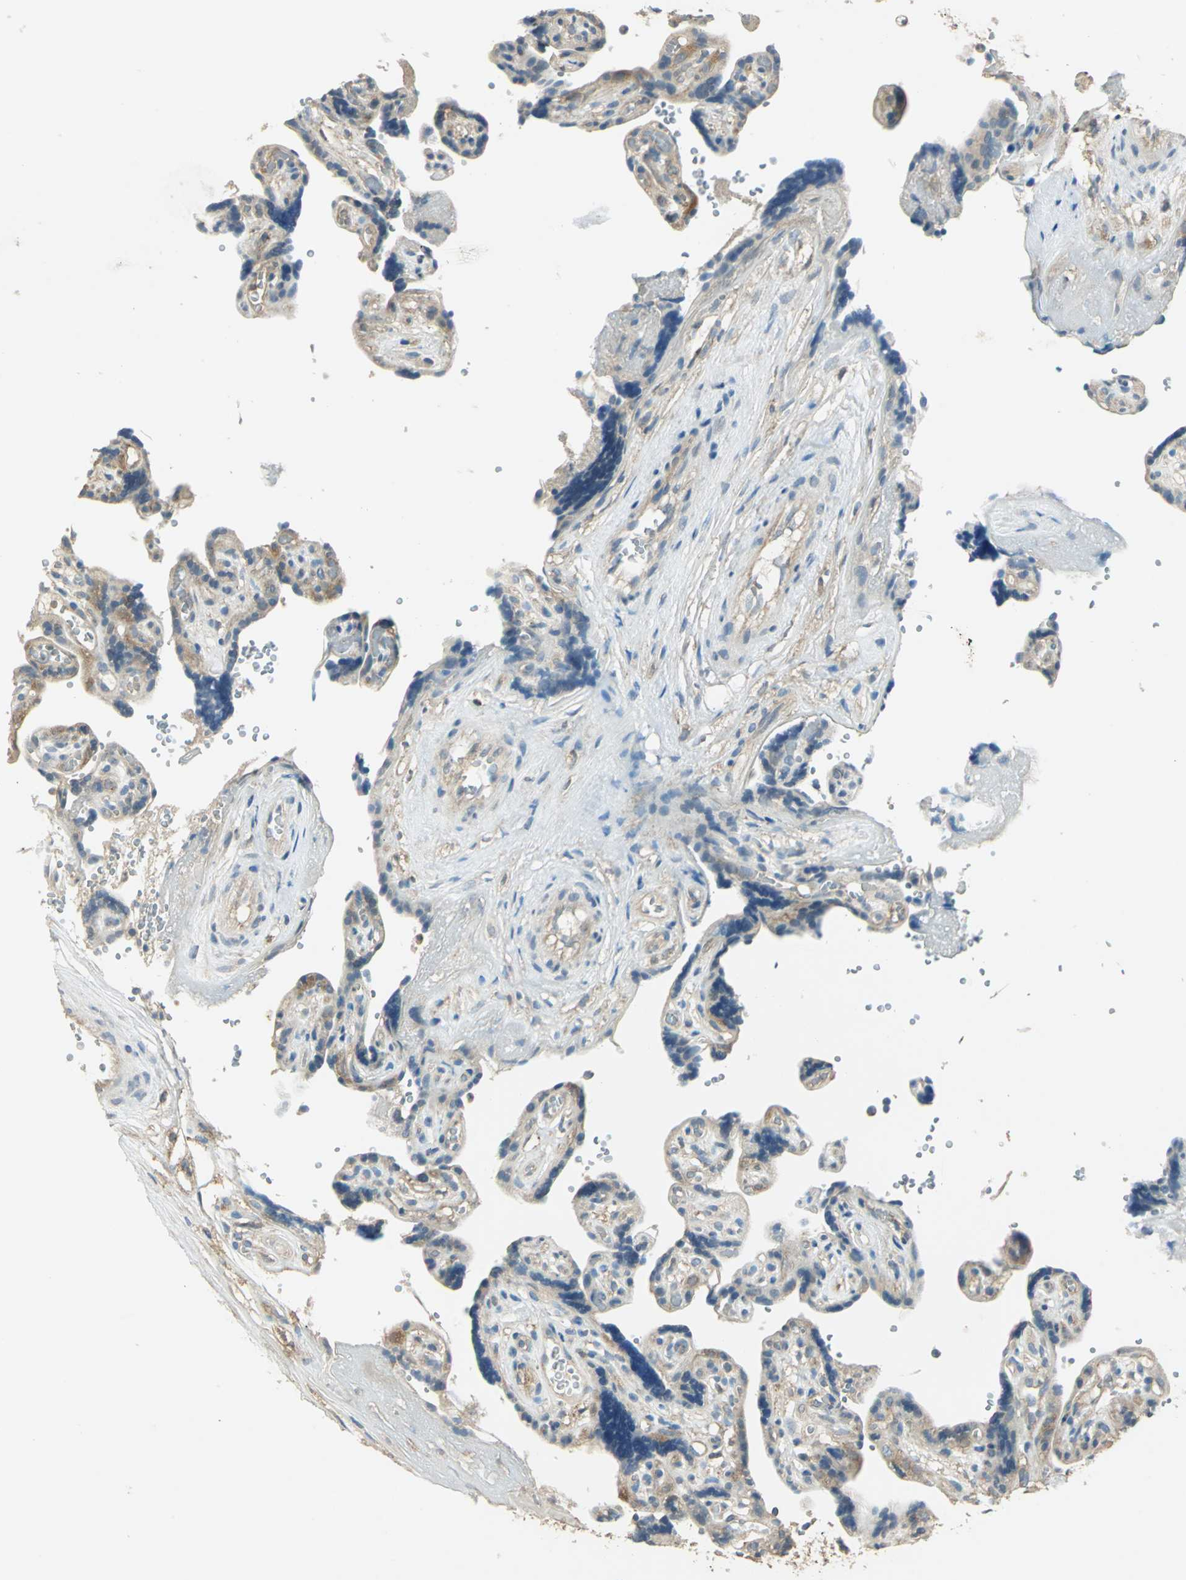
{"staining": {"intensity": "moderate", "quantity": ">75%", "location": "cytoplasmic/membranous"}, "tissue": "placenta", "cell_type": "Decidual cells", "image_type": "normal", "snomed": [{"axis": "morphology", "description": "Normal tissue, NOS"}, {"axis": "topography", "description": "Placenta"}], "caption": "This is an image of immunohistochemistry staining of benign placenta, which shows moderate expression in the cytoplasmic/membranous of decidual cells.", "gene": "SHC2", "patient": {"sex": "female", "age": 30}}